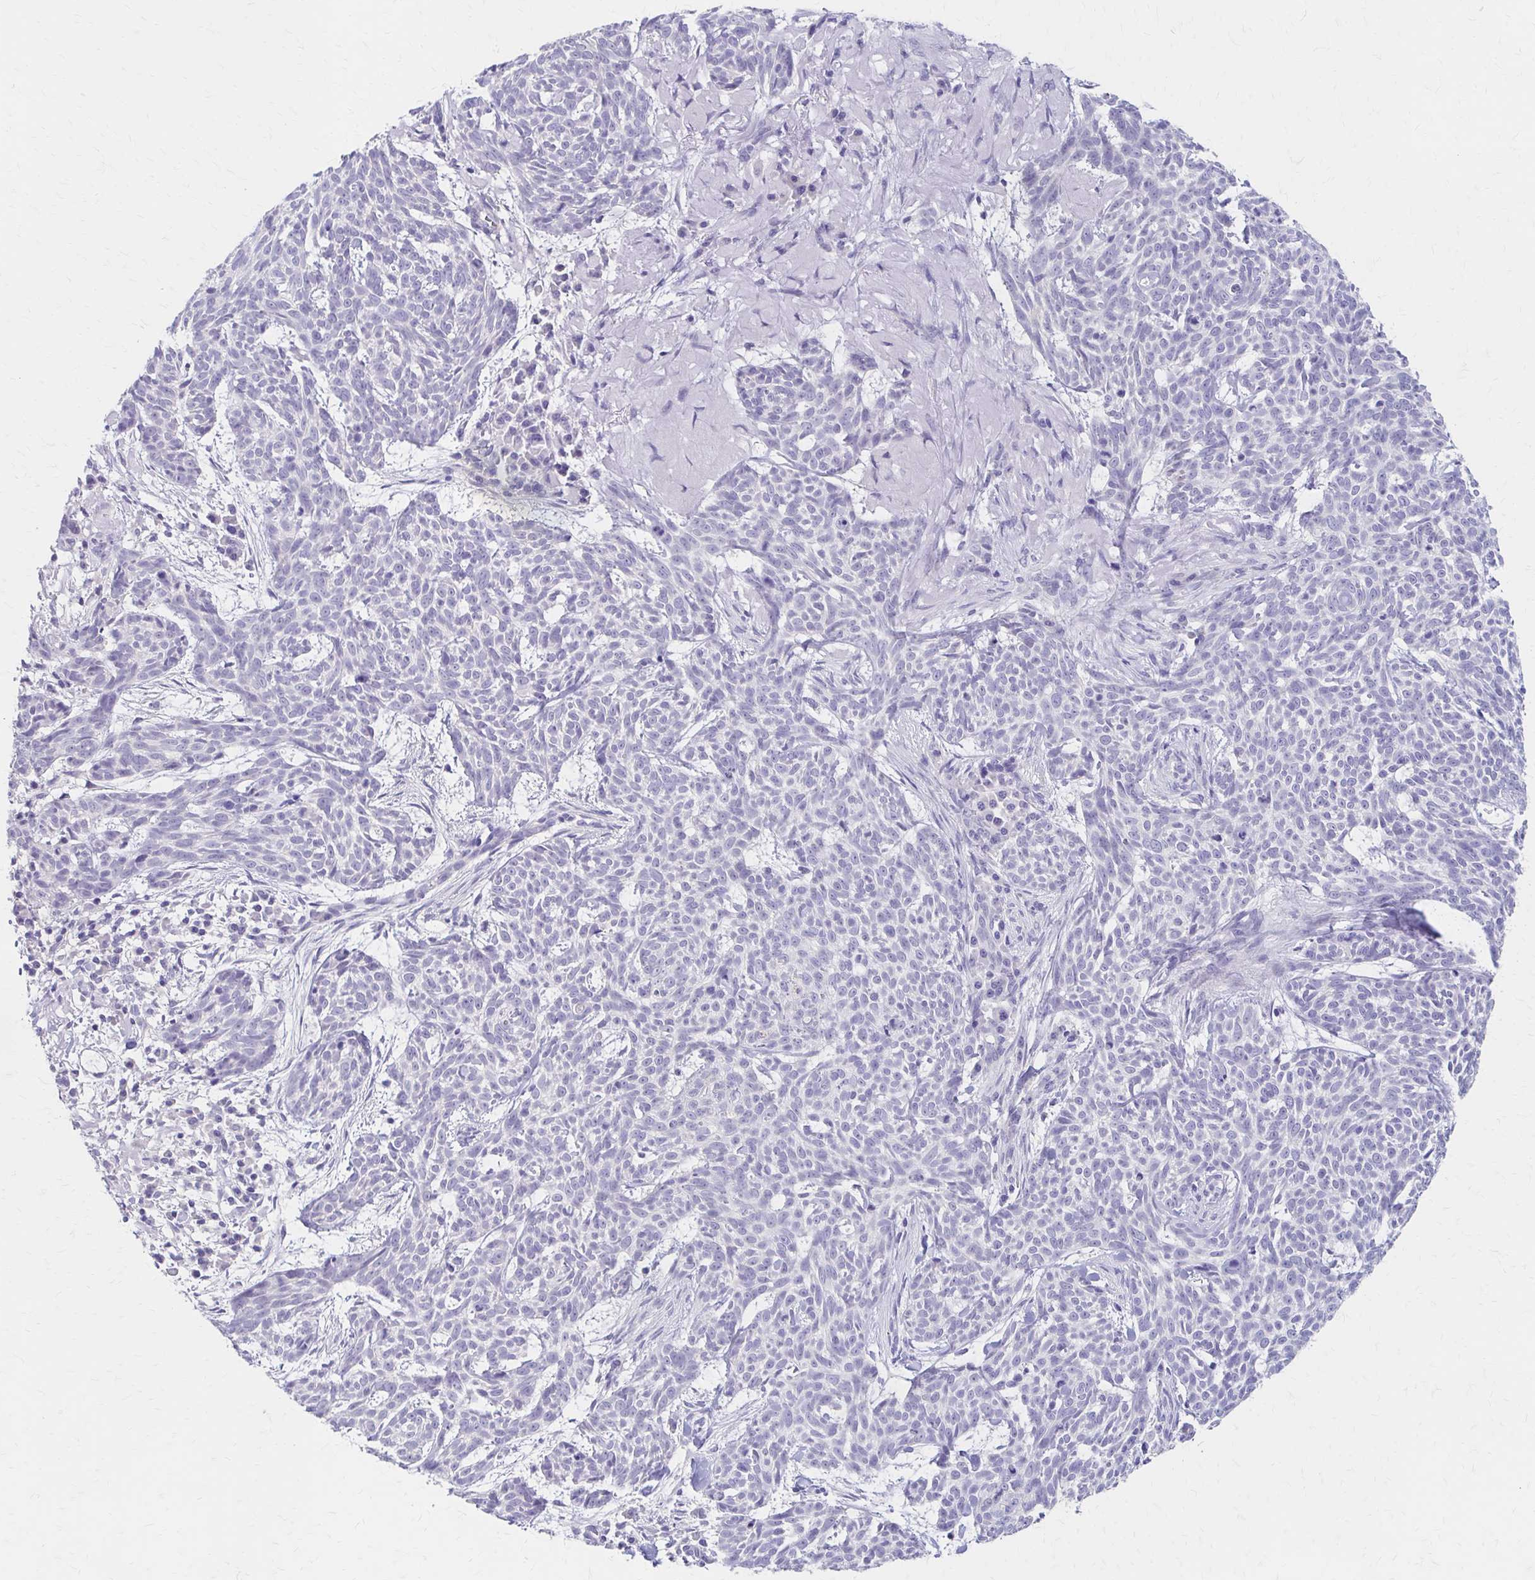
{"staining": {"intensity": "negative", "quantity": "none", "location": "none"}, "tissue": "skin cancer", "cell_type": "Tumor cells", "image_type": "cancer", "snomed": [{"axis": "morphology", "description": "Basal cell carcinoma"}, {"axis": "topography", "description": "Skin"}], "caption": "There is no significant positivity in tumor cells of skin basal cell carcinoma.", "gene": "AZGP1", "patient": {"sex": "female", "age": 93}}